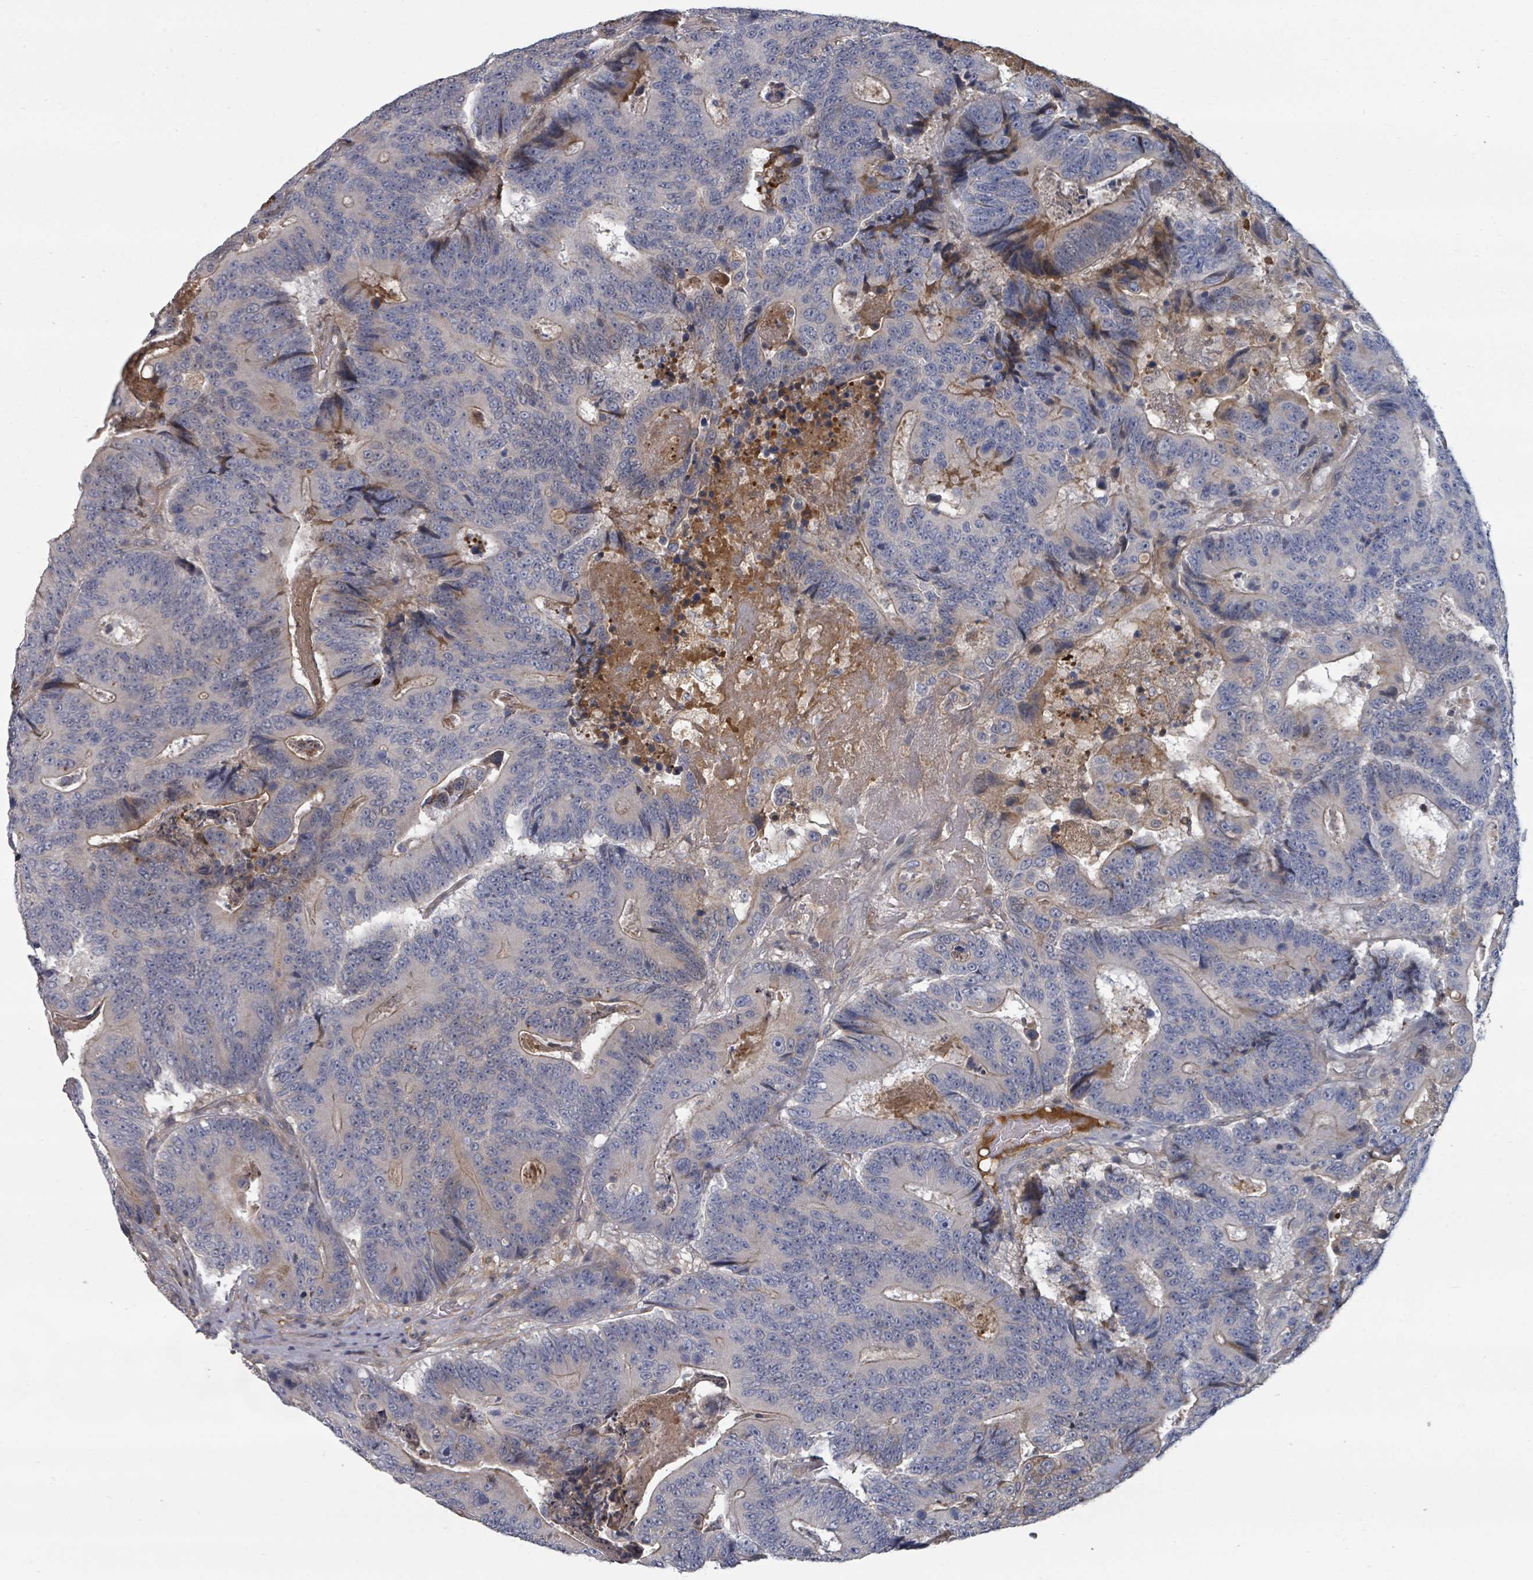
{"staining": {"intensity": "weak", "quantity": "<25%", "location": "cytoplasmic/membranous"}, "tissue": "colorectal cancer", "cell_type": "Tumor cells", "image_type": "cancer", "snomed": [{"axis": "morphology", "description": "Adenocarcinoma, NOS"}, {"axis": "topography", "description": "Colon"}], "caption": "Tumor cells show no significant protein positivity in colorectal adenocarcinoma.", "gene": "GABBR1", "patient": {"sex": "male", "age": 83}}